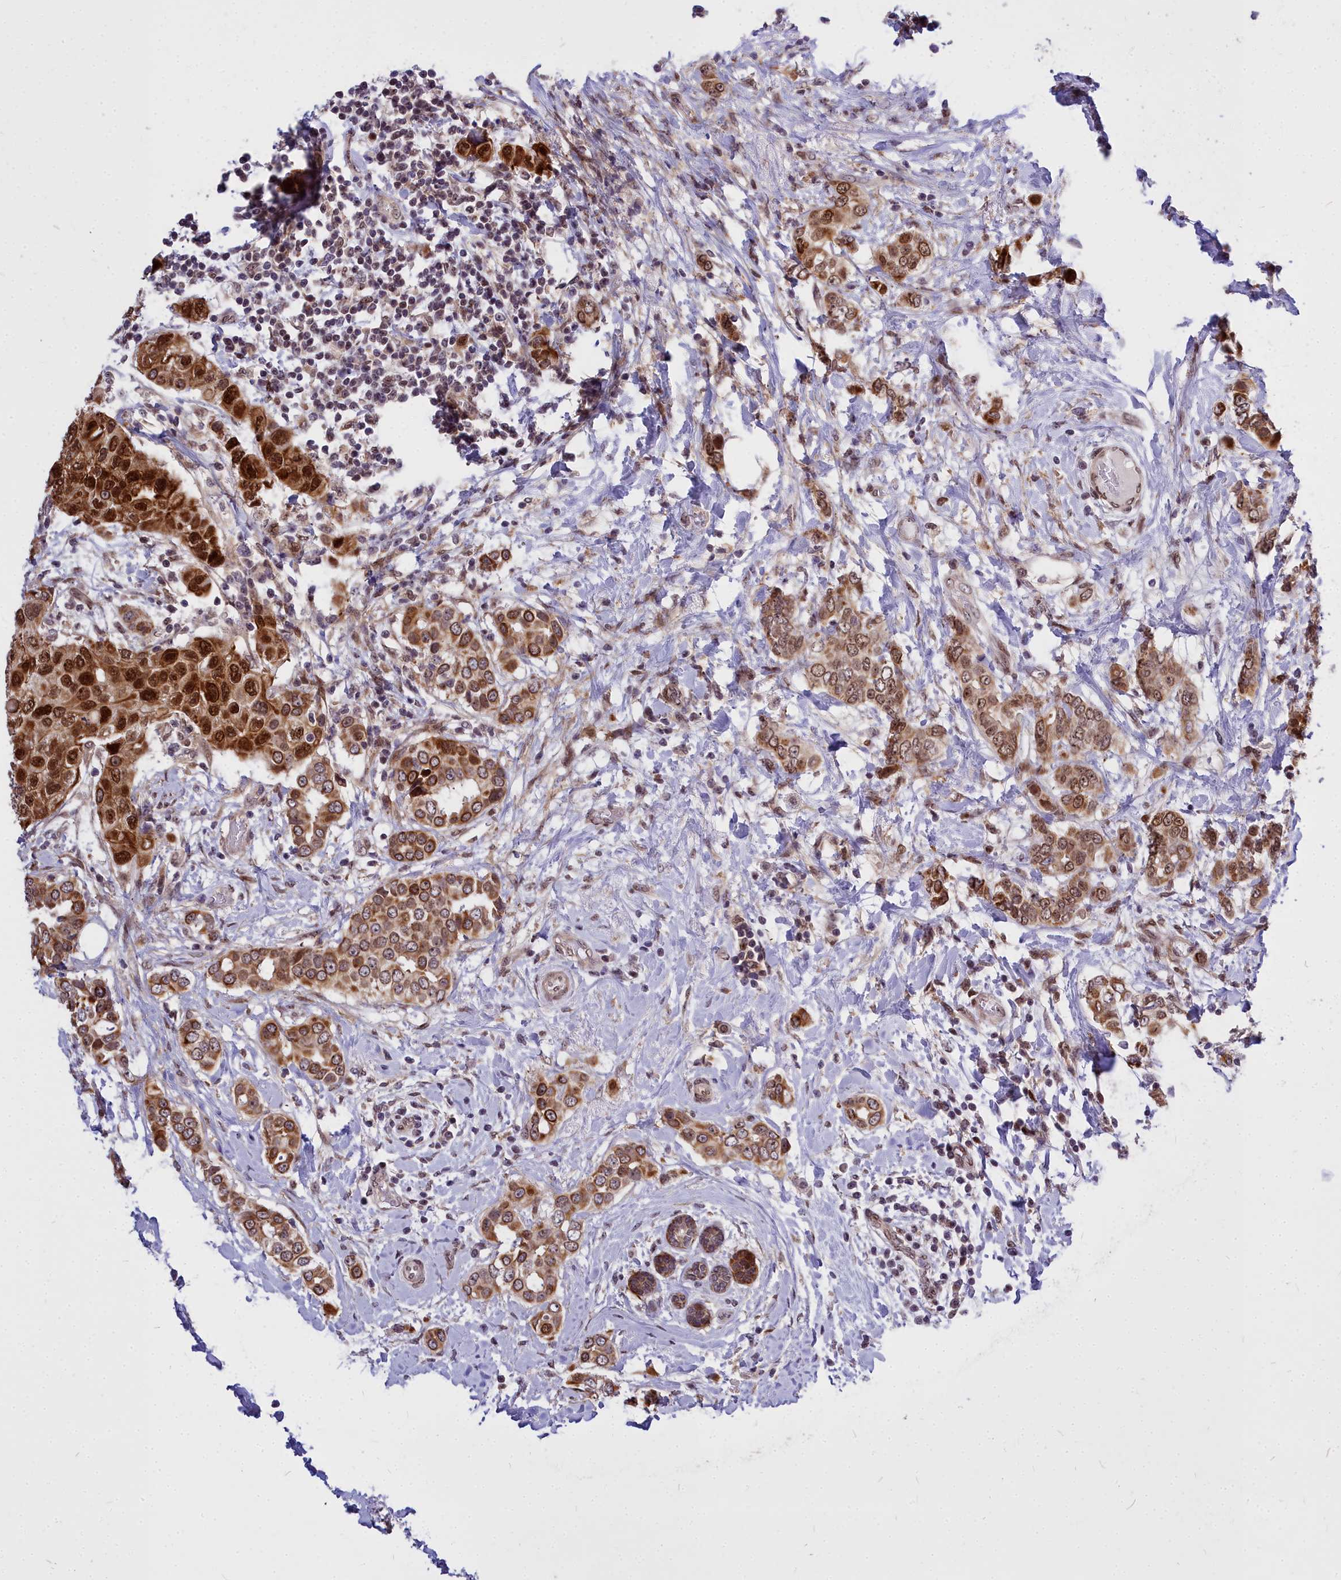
{"staining": {"intensity": "strong", "quantity": ">75%", "location": "cytoplasmic/membranous,nuclear"}, "tissue": "breast cancer", "cell_type": "Tumor cells", "image_type": "cancer", "snomed": [{"axis": "morphology", "description": "Lobular carcinoma"}, {"axis": "topography", "description": "Breast"}], "caption": "This photomicrograph exhibits IHC staining of breast cancer, with high strong cytoplasmic/membranous and nuclear positivity in about >75% of tumor cells.", "gene": "ABCB8", "patient": {"sex": "female", "age": 51}}